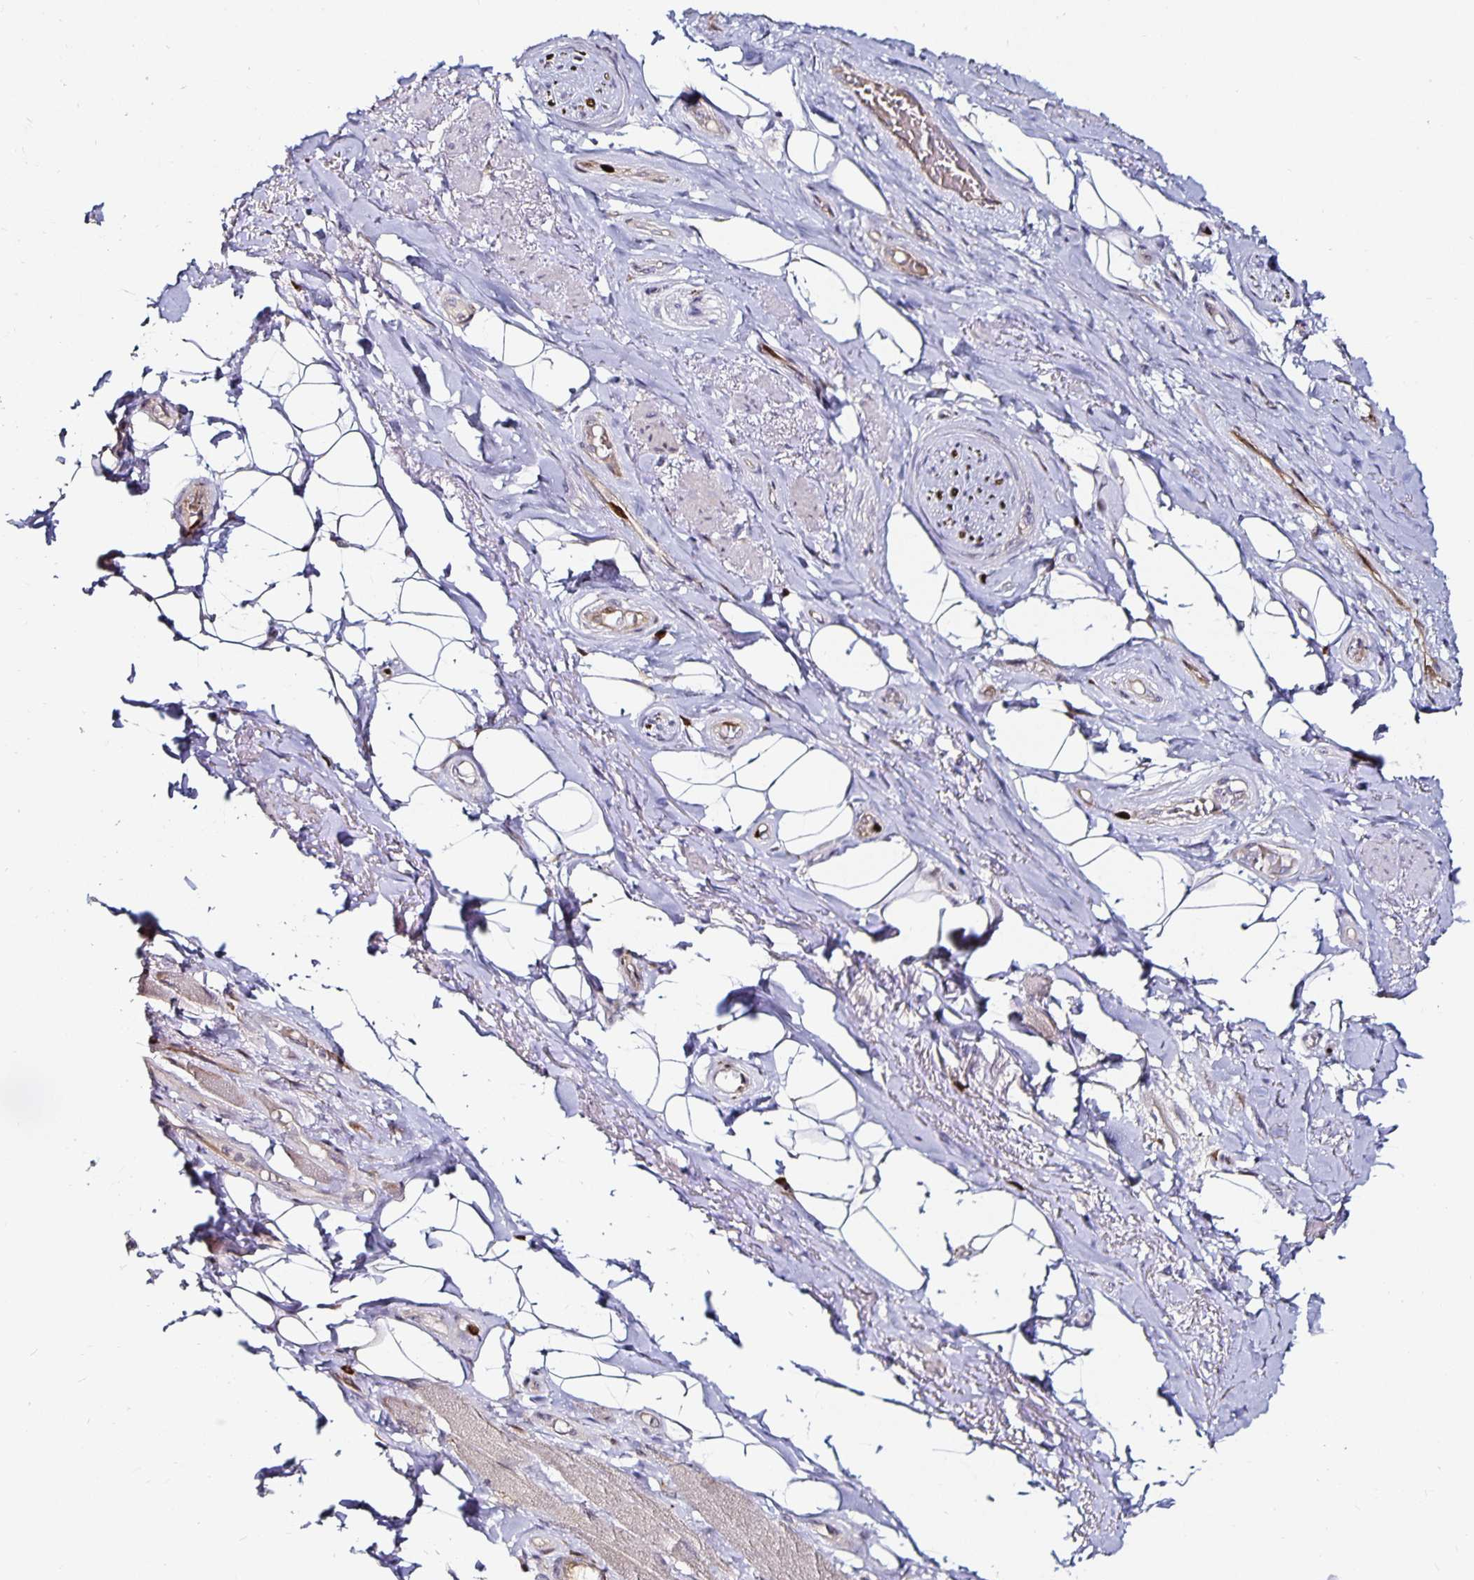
{"staining": {"intensity": "negative", "quantity": "none", "location": "none"}, "tissue": "adipose tissue", "cell_type": "Adipocytes", "image_type": "normal", "snomed": [{"axis": "morphology", "description": "Normal tissue, NOS"}, {"axis": "topography", "description": "Anal"}, {"axis": "topography", "description": "Peripheral nerve tissue"}], "caption": "This is an immunohistochemistry (IHC) photomicrograph of benign adipose tissue. There is no staining in adipocytes.", "gene": "ANLN", "patient": {"sex": "male", "age": 53}}